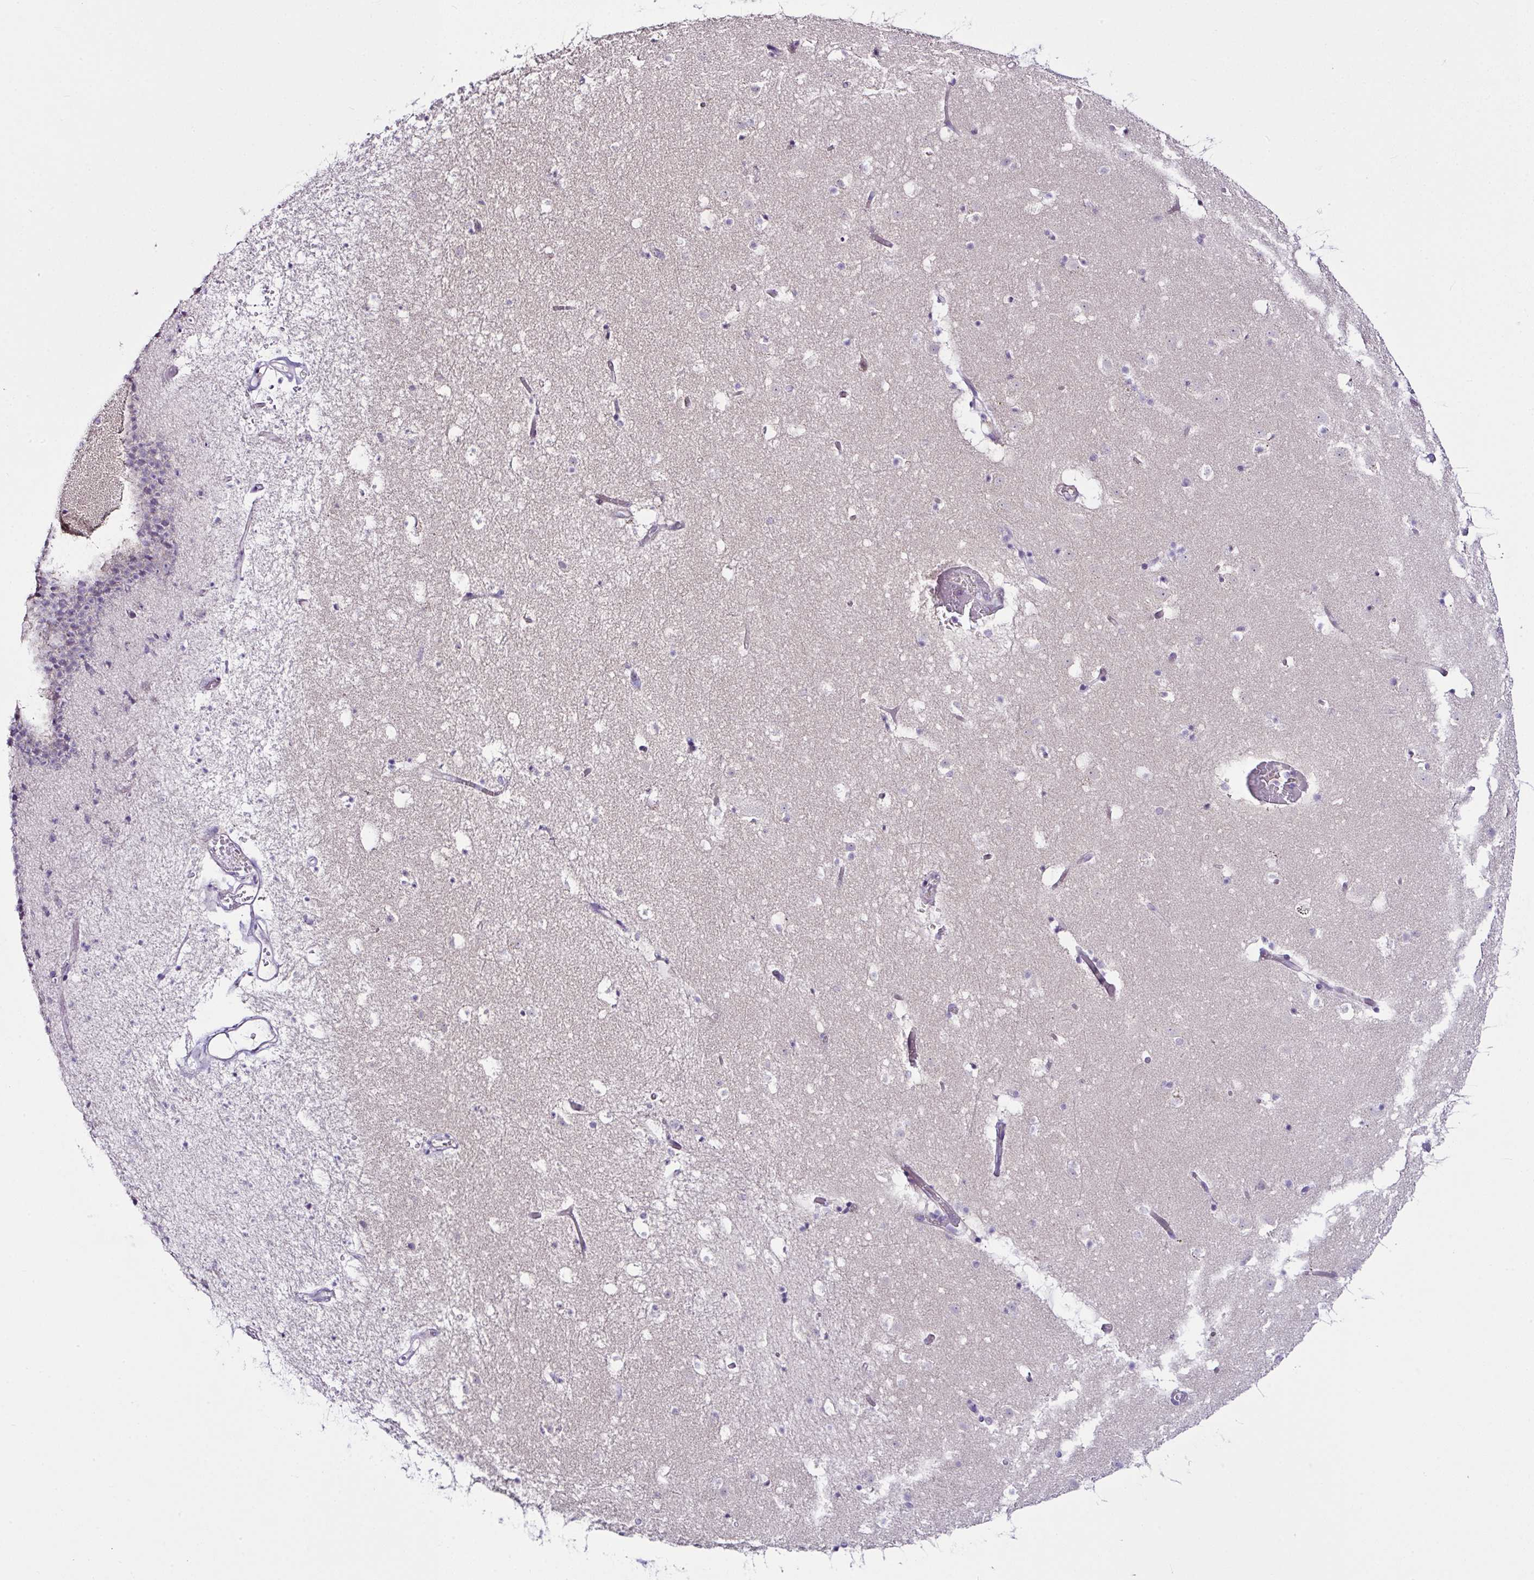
{"staining": {"intensity": "negative", "quantity": "none", "location": "none"}, "tissue": "caudate", "cell_type": "Glial cells", "image_type": "normal", "snomed": [{"axis": "morphology", "description": "Normal tissue, NOS"}, {"axis": "topography", "description": "Lateral ventricle wall"}], "caption": "This is an IHC micrograph of benign caudate. There is no positivity in glial cells.", "gene": "D2HGDH", "patient": {"sex": "male", "age": 37}}